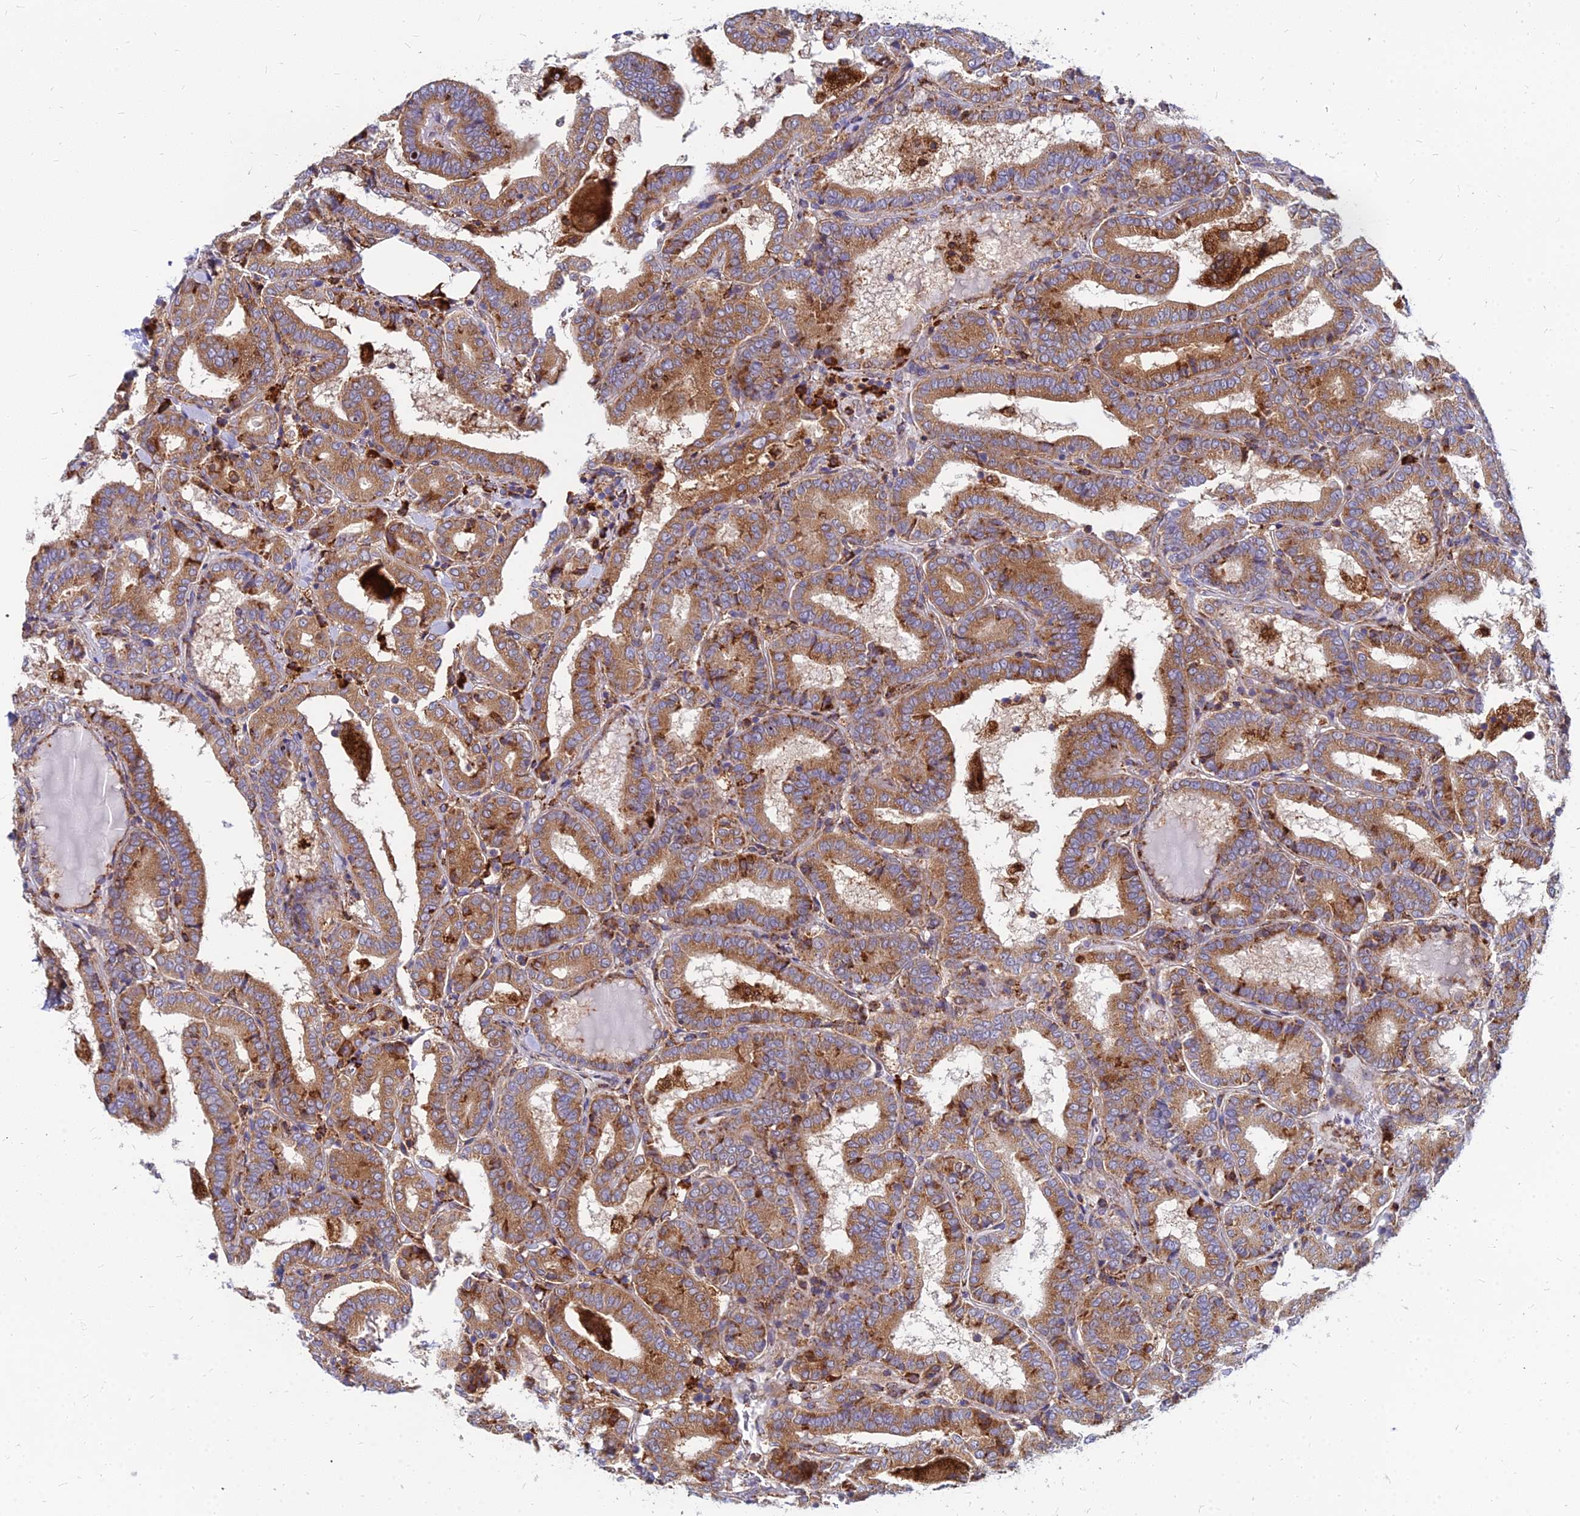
{"staining": {"intensity": "moderate", "quantity": ">75%", "location": "cytoplasmic/membranous"}, "tissue": "thyroid cancer", "cell_type": "Tumor cells", "image_type": "cancer", "snomed": [{"axis": "morphology", "description": "Papillary adenocarcinoma, NOS"}, {"axis": "topography", "description": "Thyroid gland"}], "caption": "High-power microscopy captured an immunohistochemistry histopathology image of thyroid cancer, revealing moderate cytoplasmic/membranous positivity in about >75% of tumor cells. The protein is shown in brown color, while the nuclei are stained blue.", "gene": "CCT6B", "patient": {"sex": "female", "age": 72}}